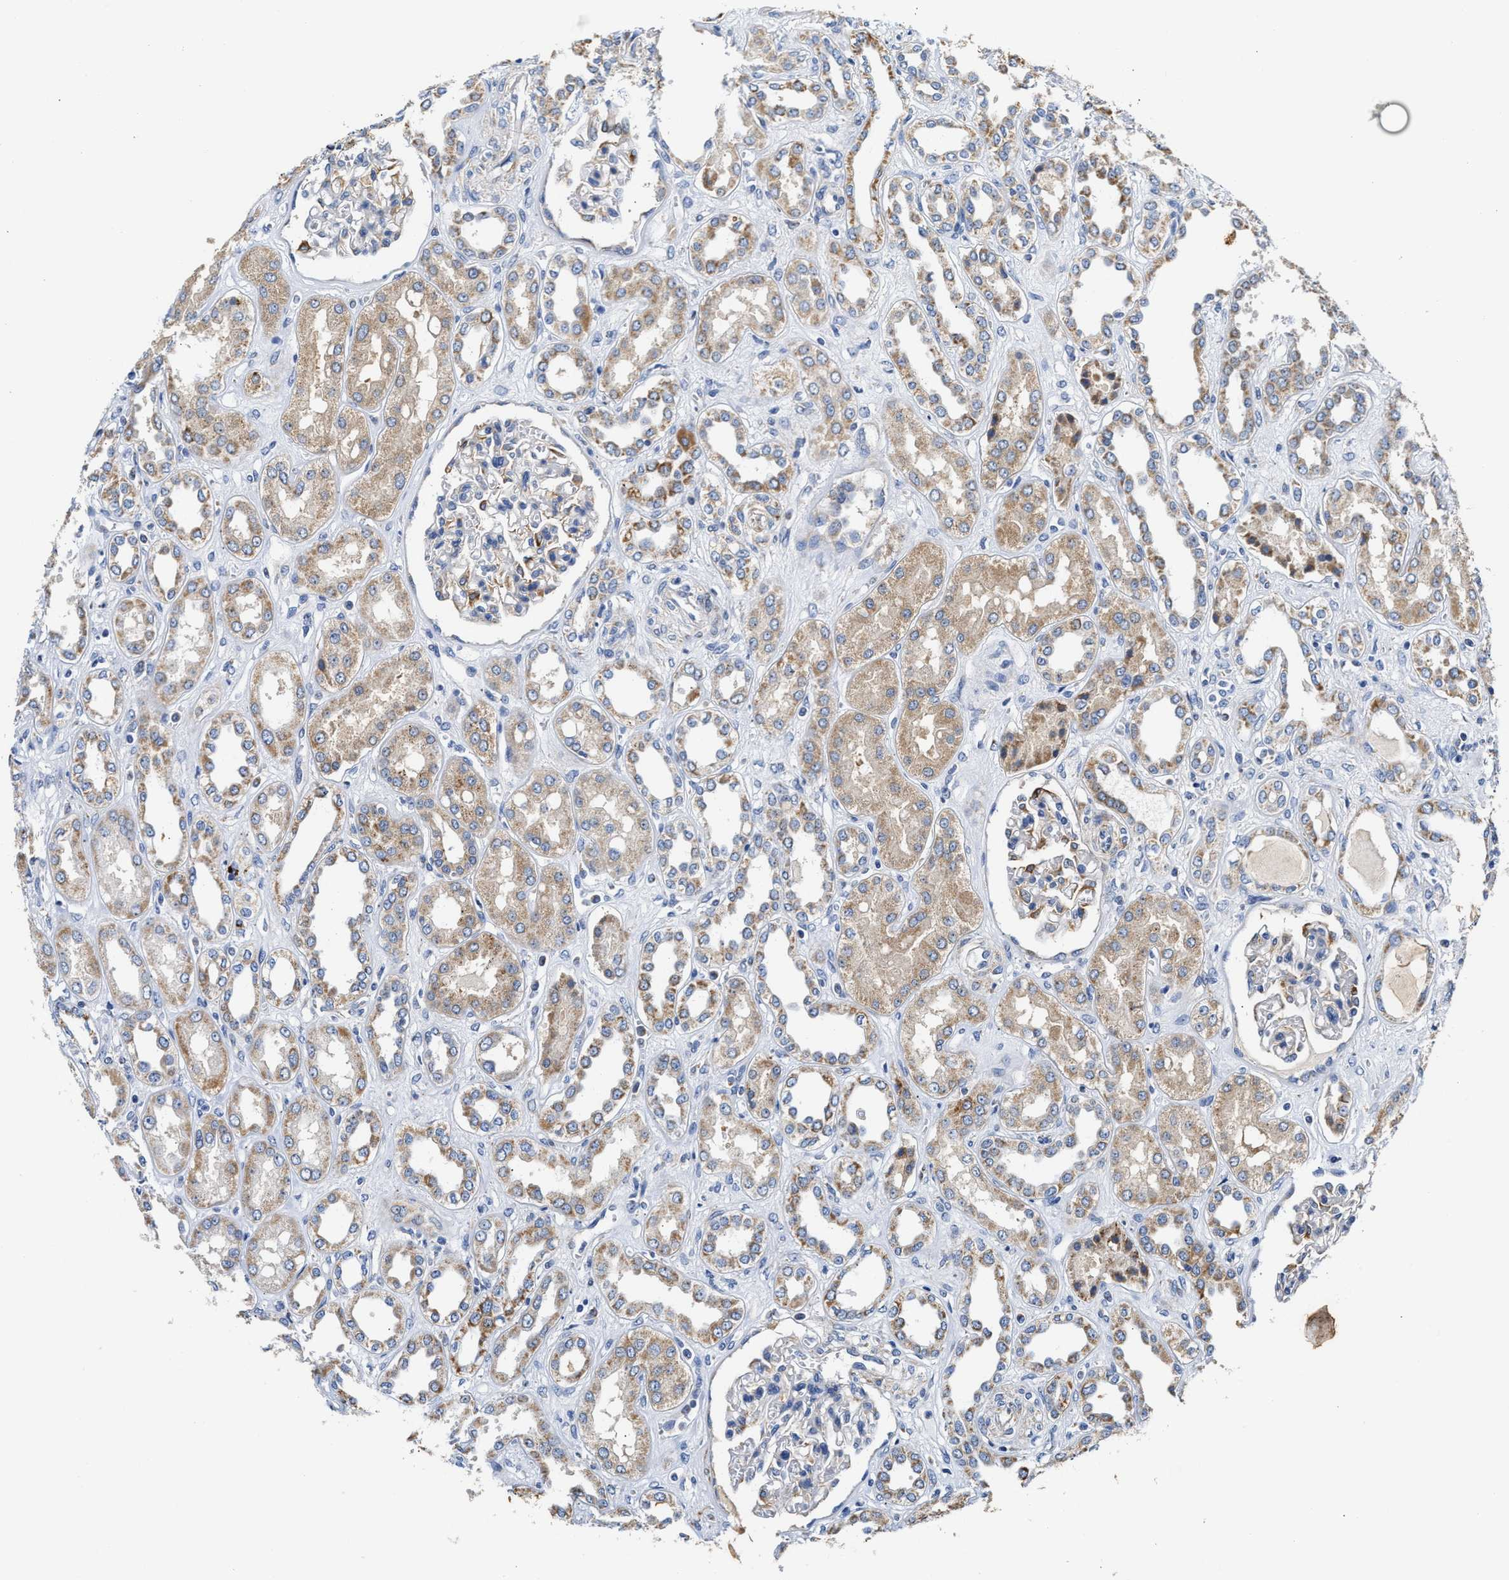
{"staining": {"intensity": "moderate", "quantity": "<25%", "location": "cytoplasmic/membranous"}, "tissue": "kidney", "cell_type": "Cells in glomeruli", "image_type": "normal", "snomed": [{"axis": "morphology", "description": "Normal tissue, NOS"}, {"axis": "topography", "description": "Kidney"}], "caption": "High-magnification brightfield microscopy of unremarkable kidney stained with DAB (brown) and counterstained with hematoxylin (blue). cells in glomeruli exhibit moderate cytoplasmic/membranous positivity is present in about<25% of cells.", "gene": "ACADVL", "patient": {"sex": "male", "age": 59}}